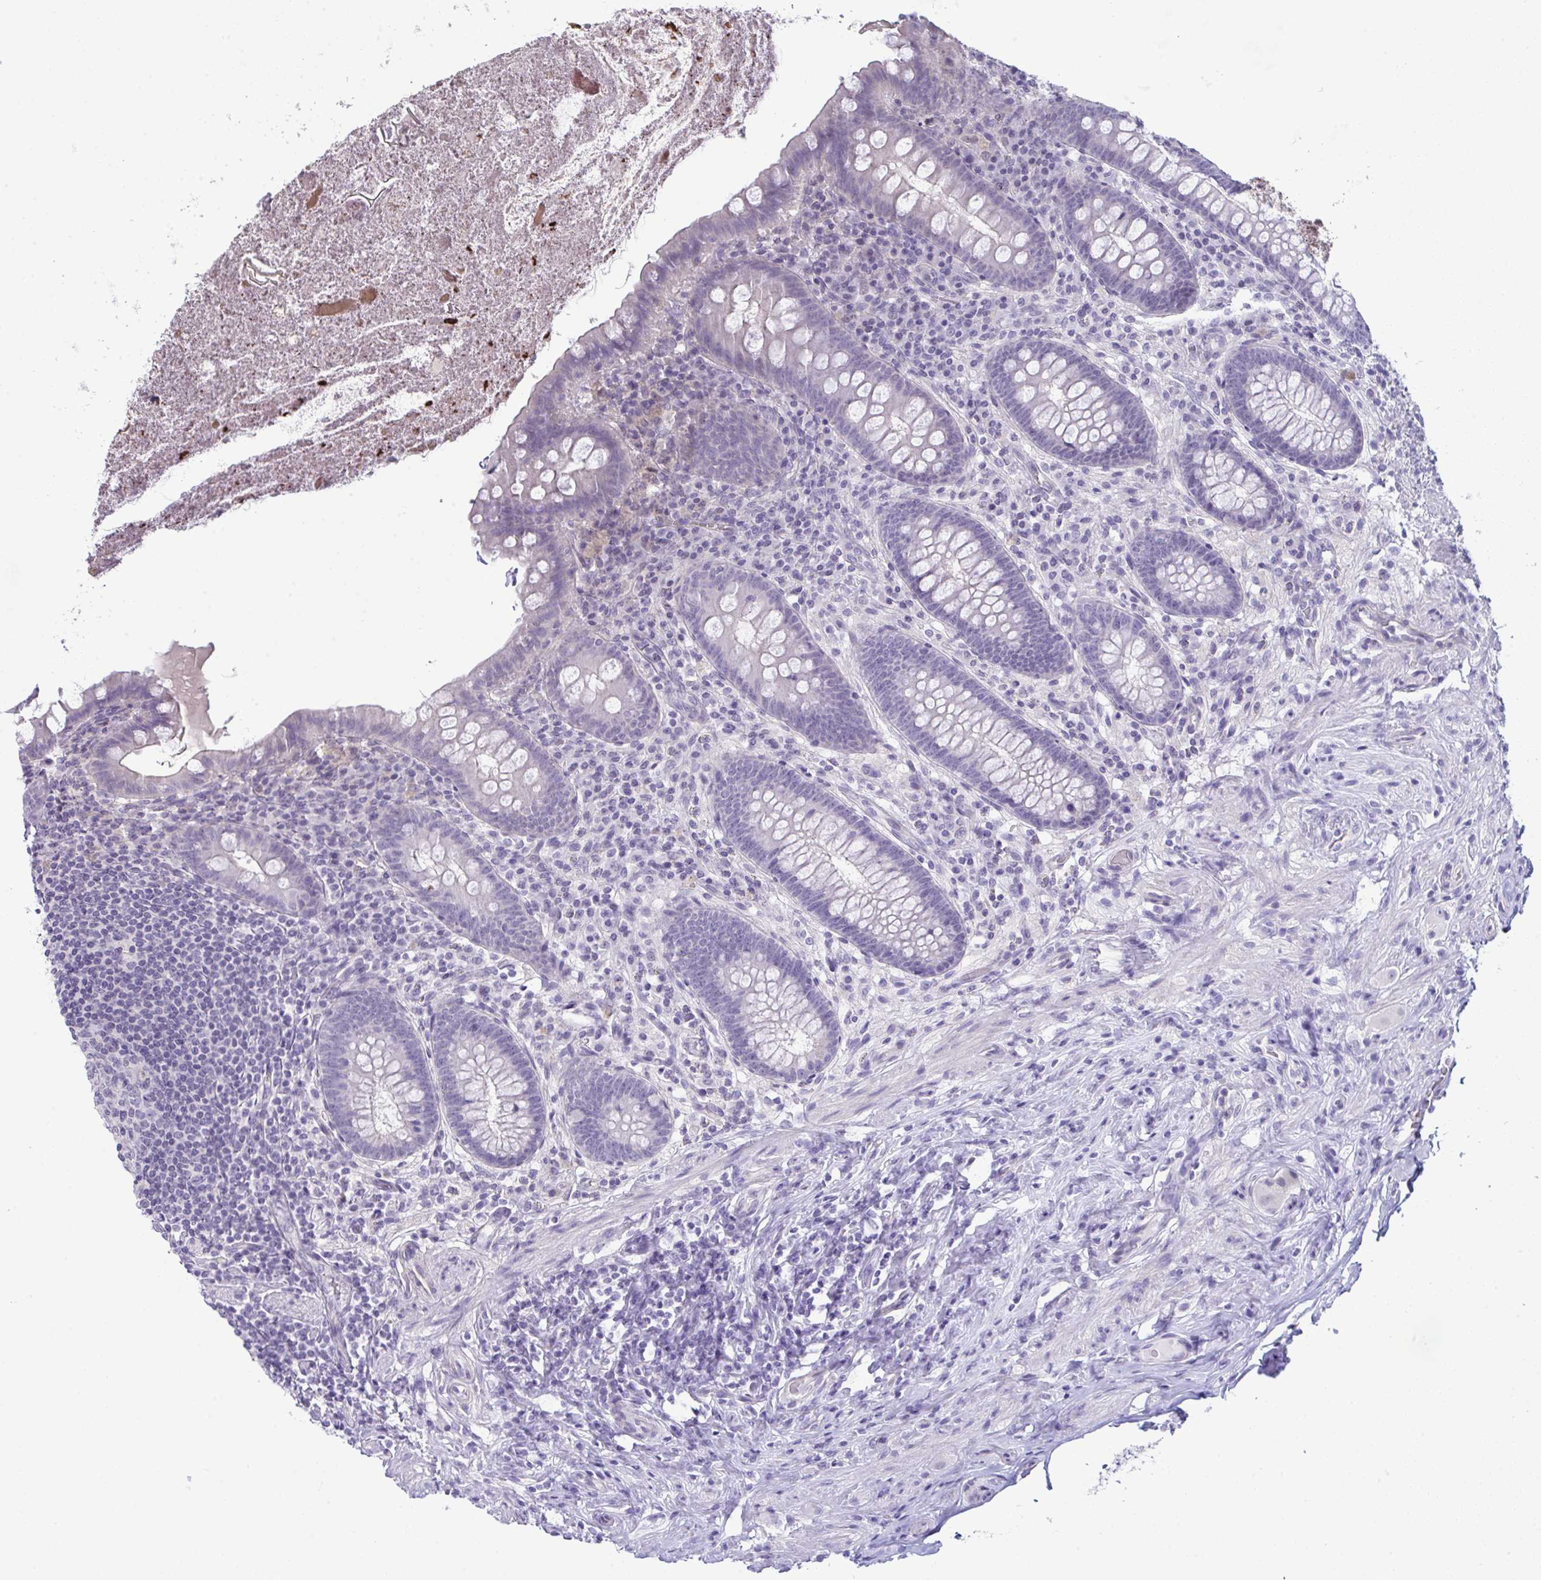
{"staining": {"intensity": "negative", "quantity": "none", "location": "none"}, "tissue": "appendix", "cell_type": "Glandular cells", "image_type": "normal", "snomed": [{"axis": "morphology", "description": "Normal tissue, NOS"}, {"axis": "topography", "description": "Appendix"}], "caption": "Immunohistochemical staining of benign appendix reveals no significant staining in glandular cells. The staining is performed using DAB (3,3'-diaminobenzidine) brown chromogen with nuclei counter-stained in using hematoxylin.", "gene": "ATP6V0D2", "patient": {"sex": "male", "age": 71}}